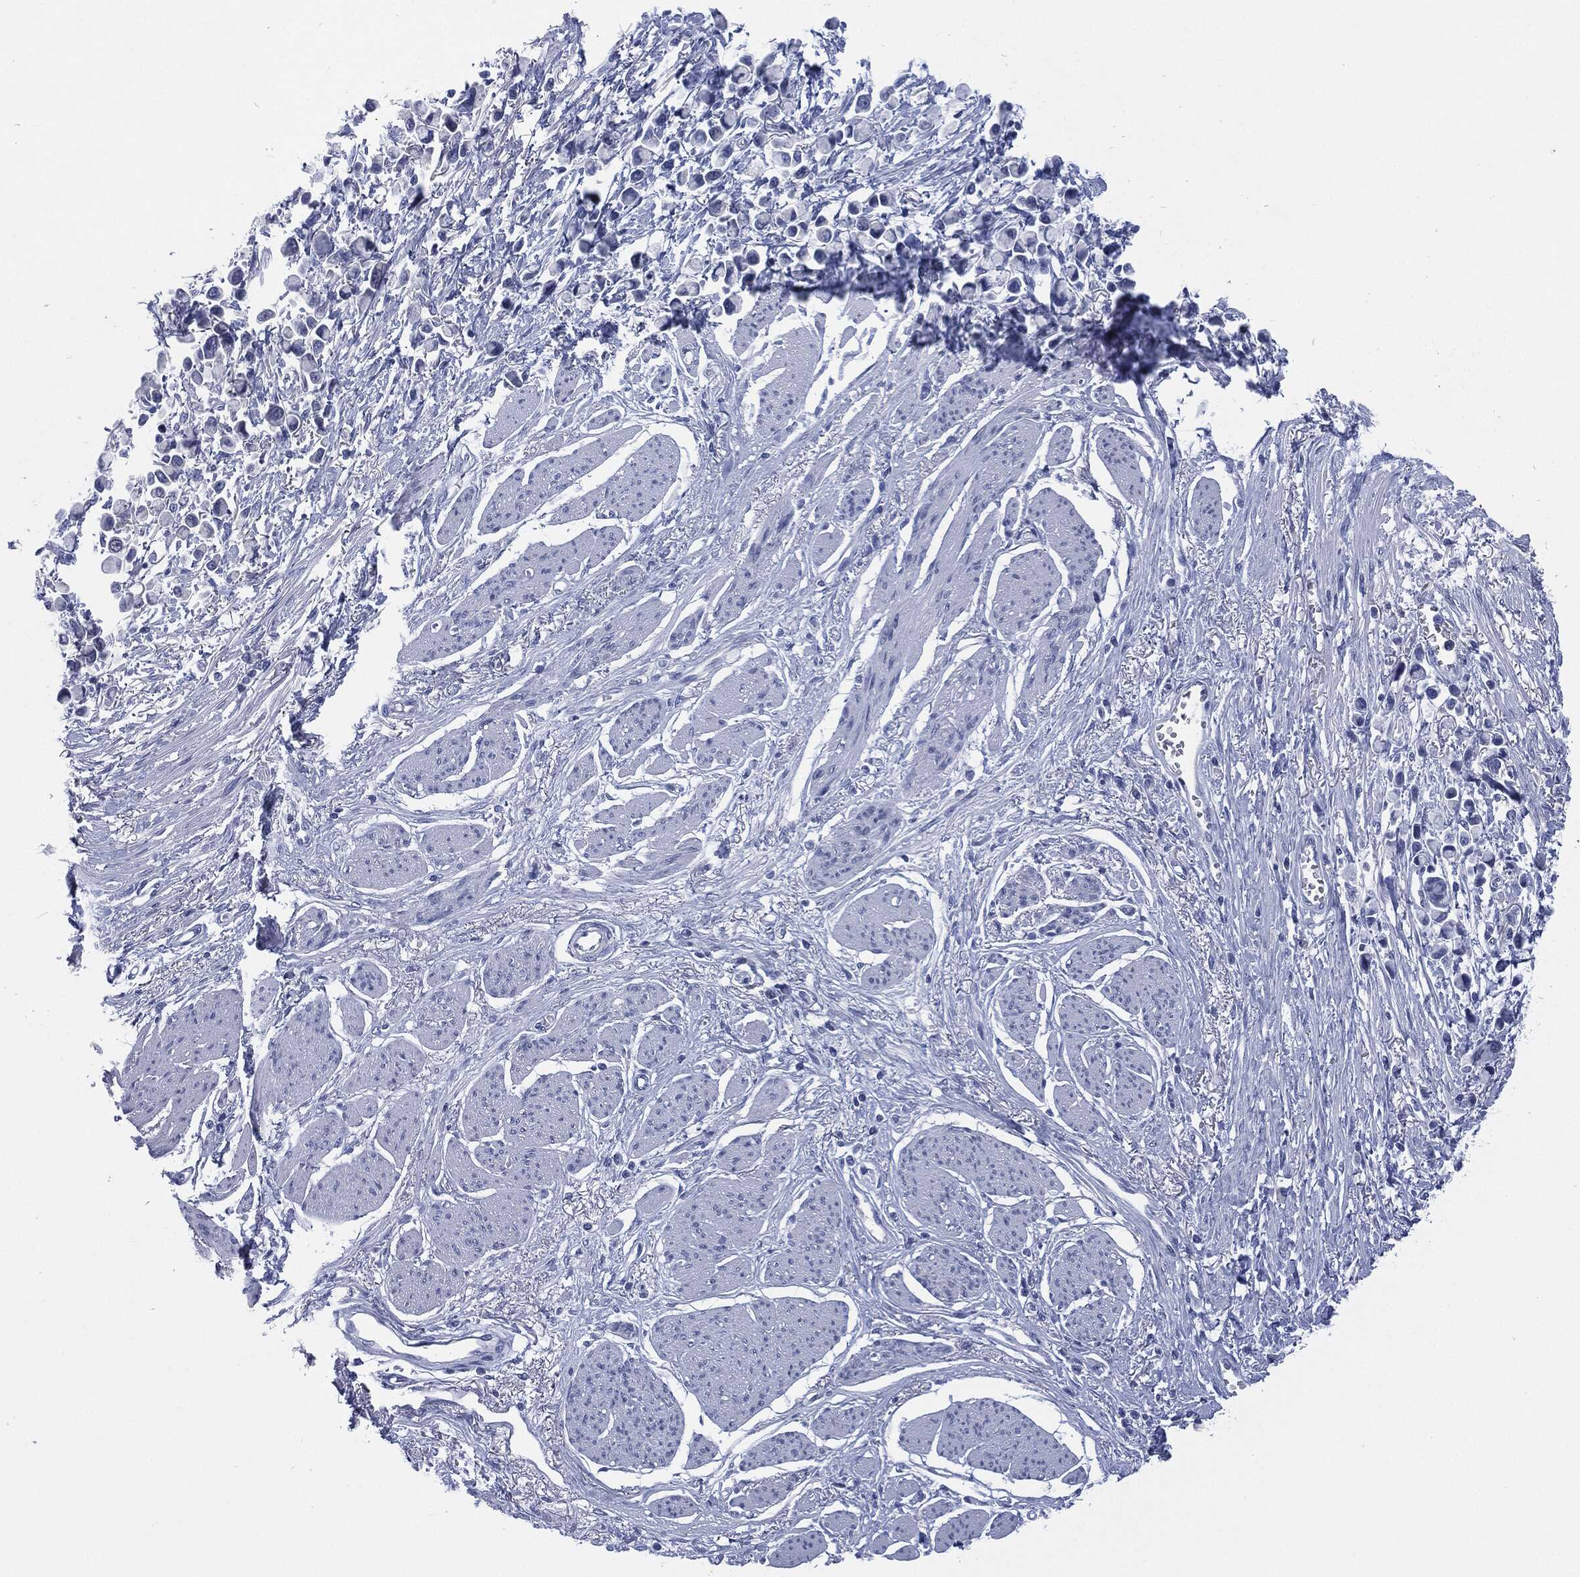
{"staining": {"intensity": "negative", "quantity": "none", "location": "none"}, "tissue": "stomach cancer", "cell_type": "Tumor cells", "image_type": "cancer", "snomed": [{"axis": "morphology", "description": "Adenocarcinoma, NOS"}, {"axis": "topography", "description": "Stomach"}], "caption": "High magnification brightfield microscopy of adenocarcinoma (stomach) stained with DAB (3,3'-diaminobenzidine) (brown) and counterstained with hematoxylin (blue): tumor cells show no significant positivity. Brightfield microscopy of immunohistochemistry (IHC) stained with DAB (brown) and hematoxylin (blue), captured at high magnification.", "gene": "MUC16", "patient": {"sex": "female", "age": 81}}